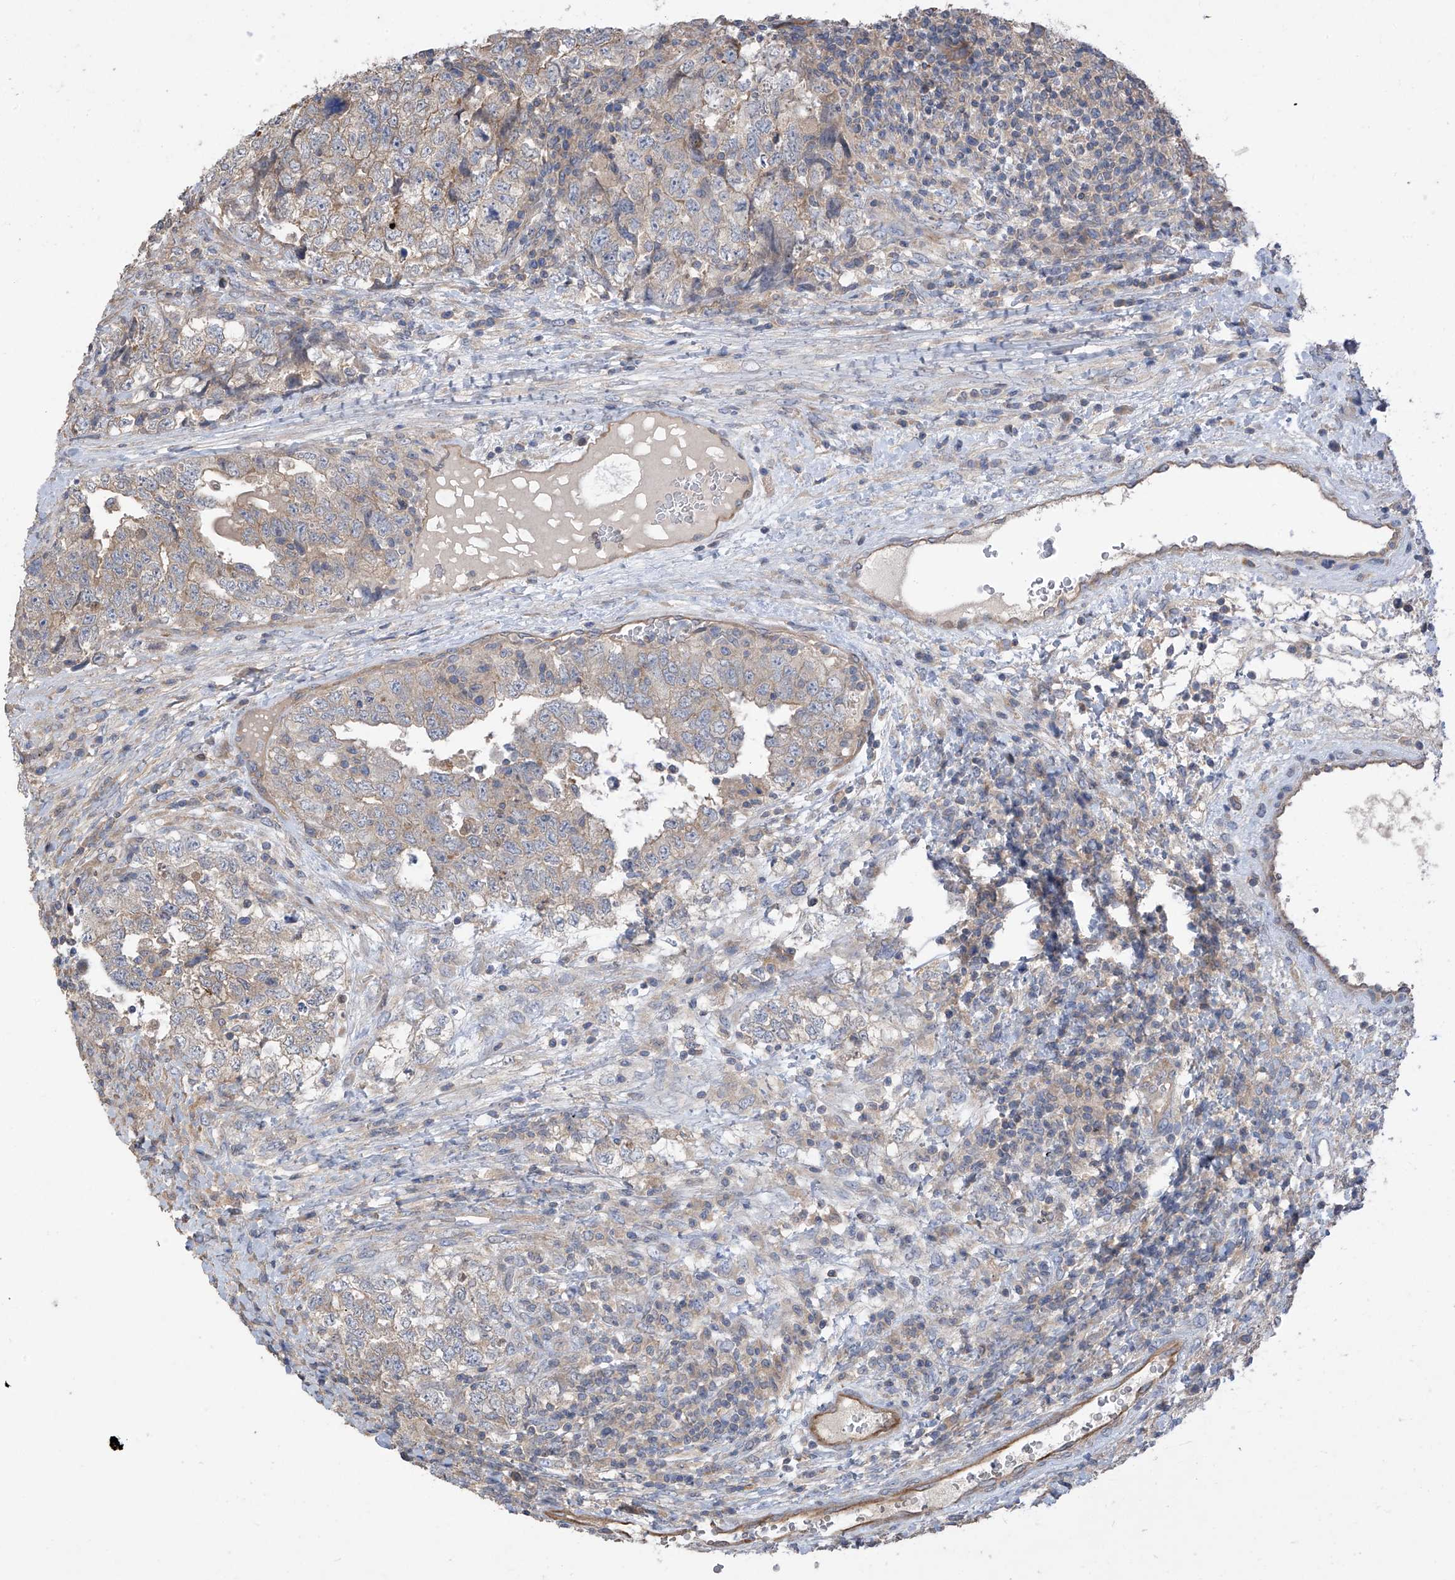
{"staining": {"intensity": "weak", "quantity": "<25%", "location": "cytoplasmic/membranous"}, "tissue": "testis cancer", "cell_type": "Tumor cells", "image_type": "cancer", "snomed": [{"axis": "morphology", "description": "Carcinoma, Embryonal, NOS"}, {"axis": "topography", "description": "Testis"}], "caption": "This is a image of immunohistochemistry staining of testis cancer, which shows no positivity in tumor cells. (DAB (3,3'-diaminobenzidine) IHC with hematoxylin counter stain).", "gene": "PHACTR4", "patient": {"sex": "male", "age": 37}}